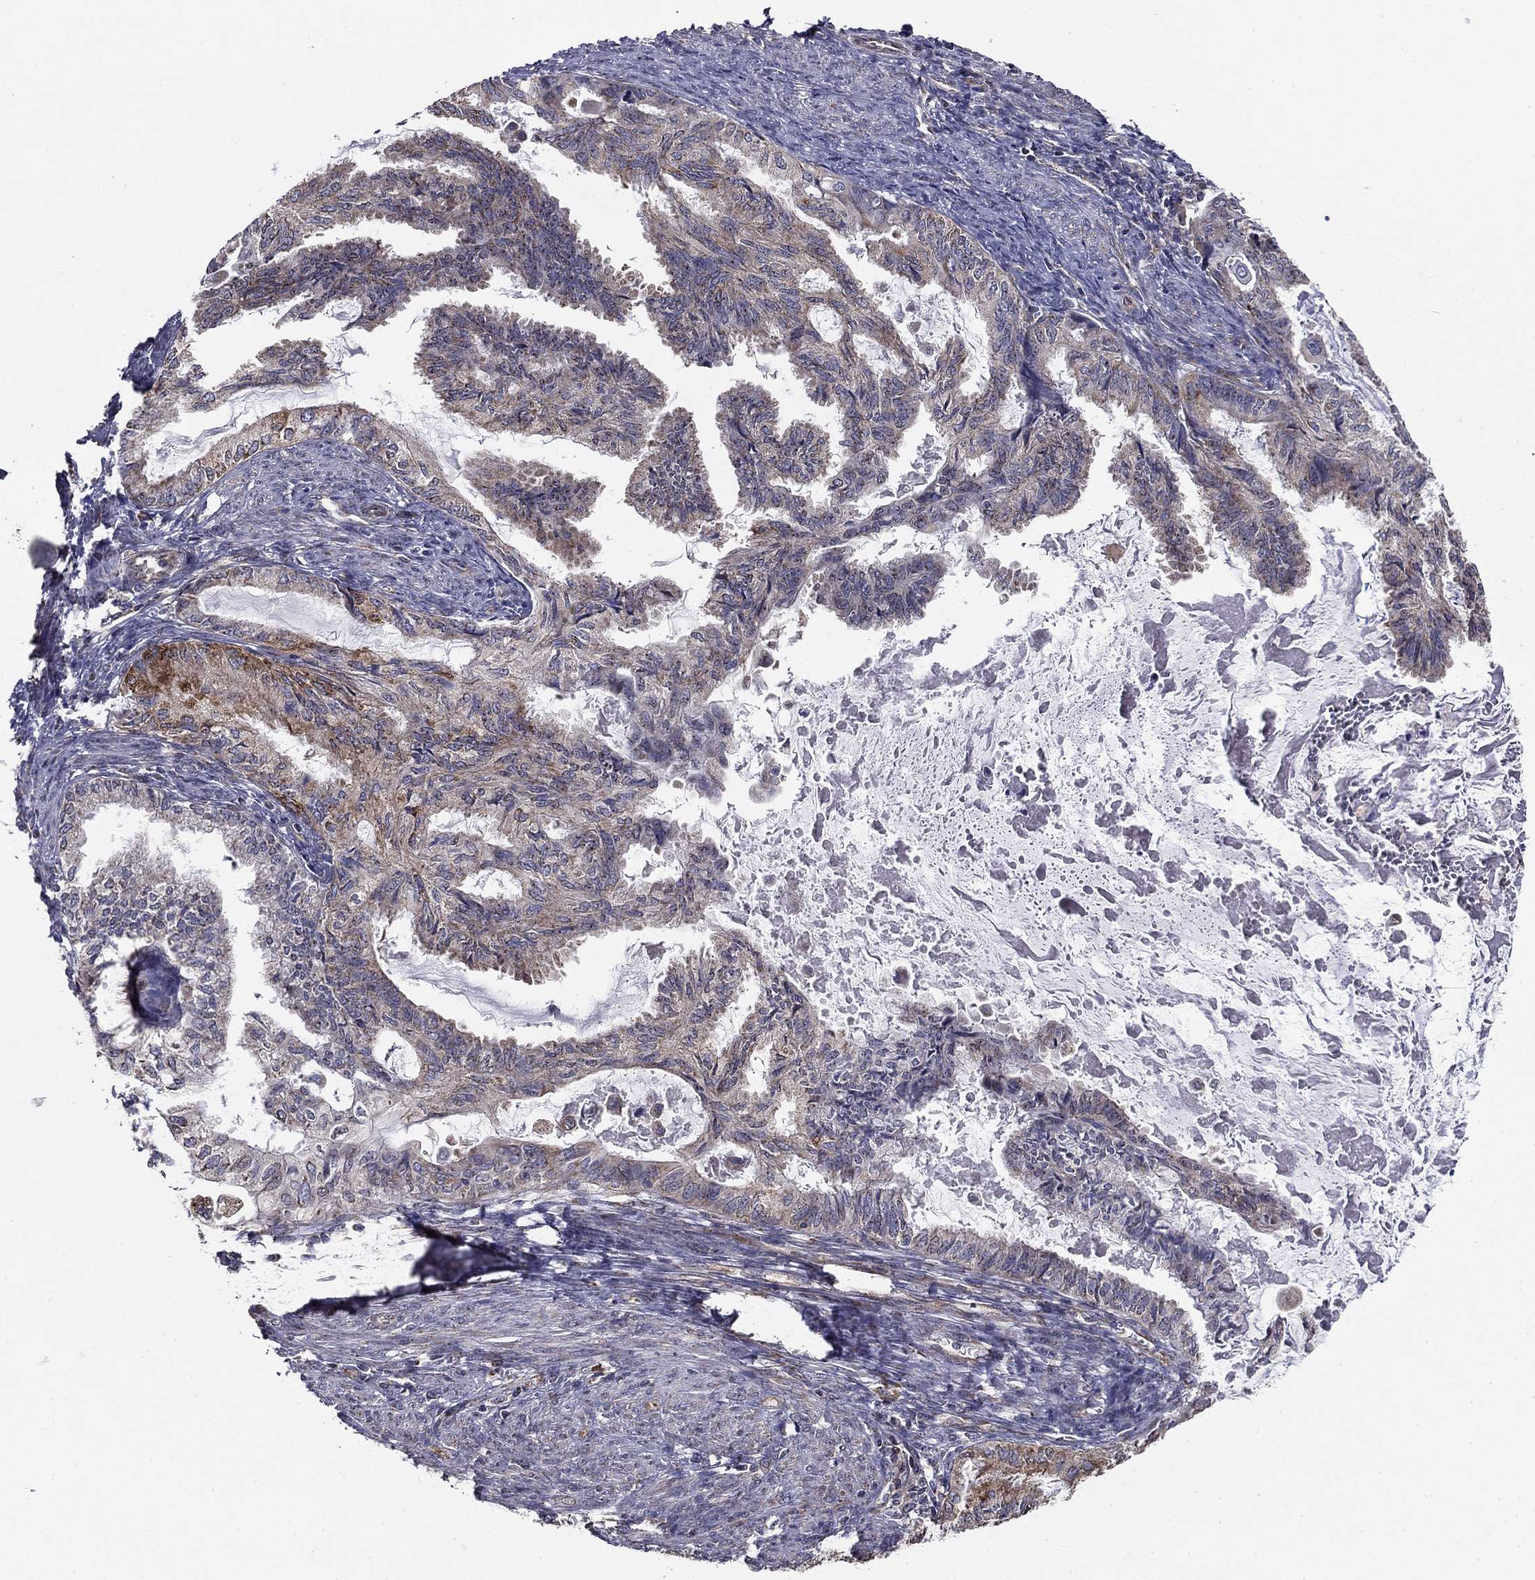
{"staining": {"intensity": "moderate", "quantity": "<25%", "location": "cytoplasmic/membranous"}, "tissue": "endometrial cancer", "cell_type": "Tumor cells", "image_type": "cancer", "snomed": [{"axis": "morphology", "description": "Adenocarcinoma, NOS"}, {"axis": "topography", "description": "Endometrium"}], "caption": "Immunohistochemical staining of endometrial cancer (adenocarcinoma) reveals low levels of moderate cytoplasmic/membranous expression in about <25% of tumor cells. (DAB (3,3'-diaminobenzidine) IHC with brightfield microscopy, high magnification).", "gene": "NKIRAS1", "patient": {"sex": "female", "age": 86}}